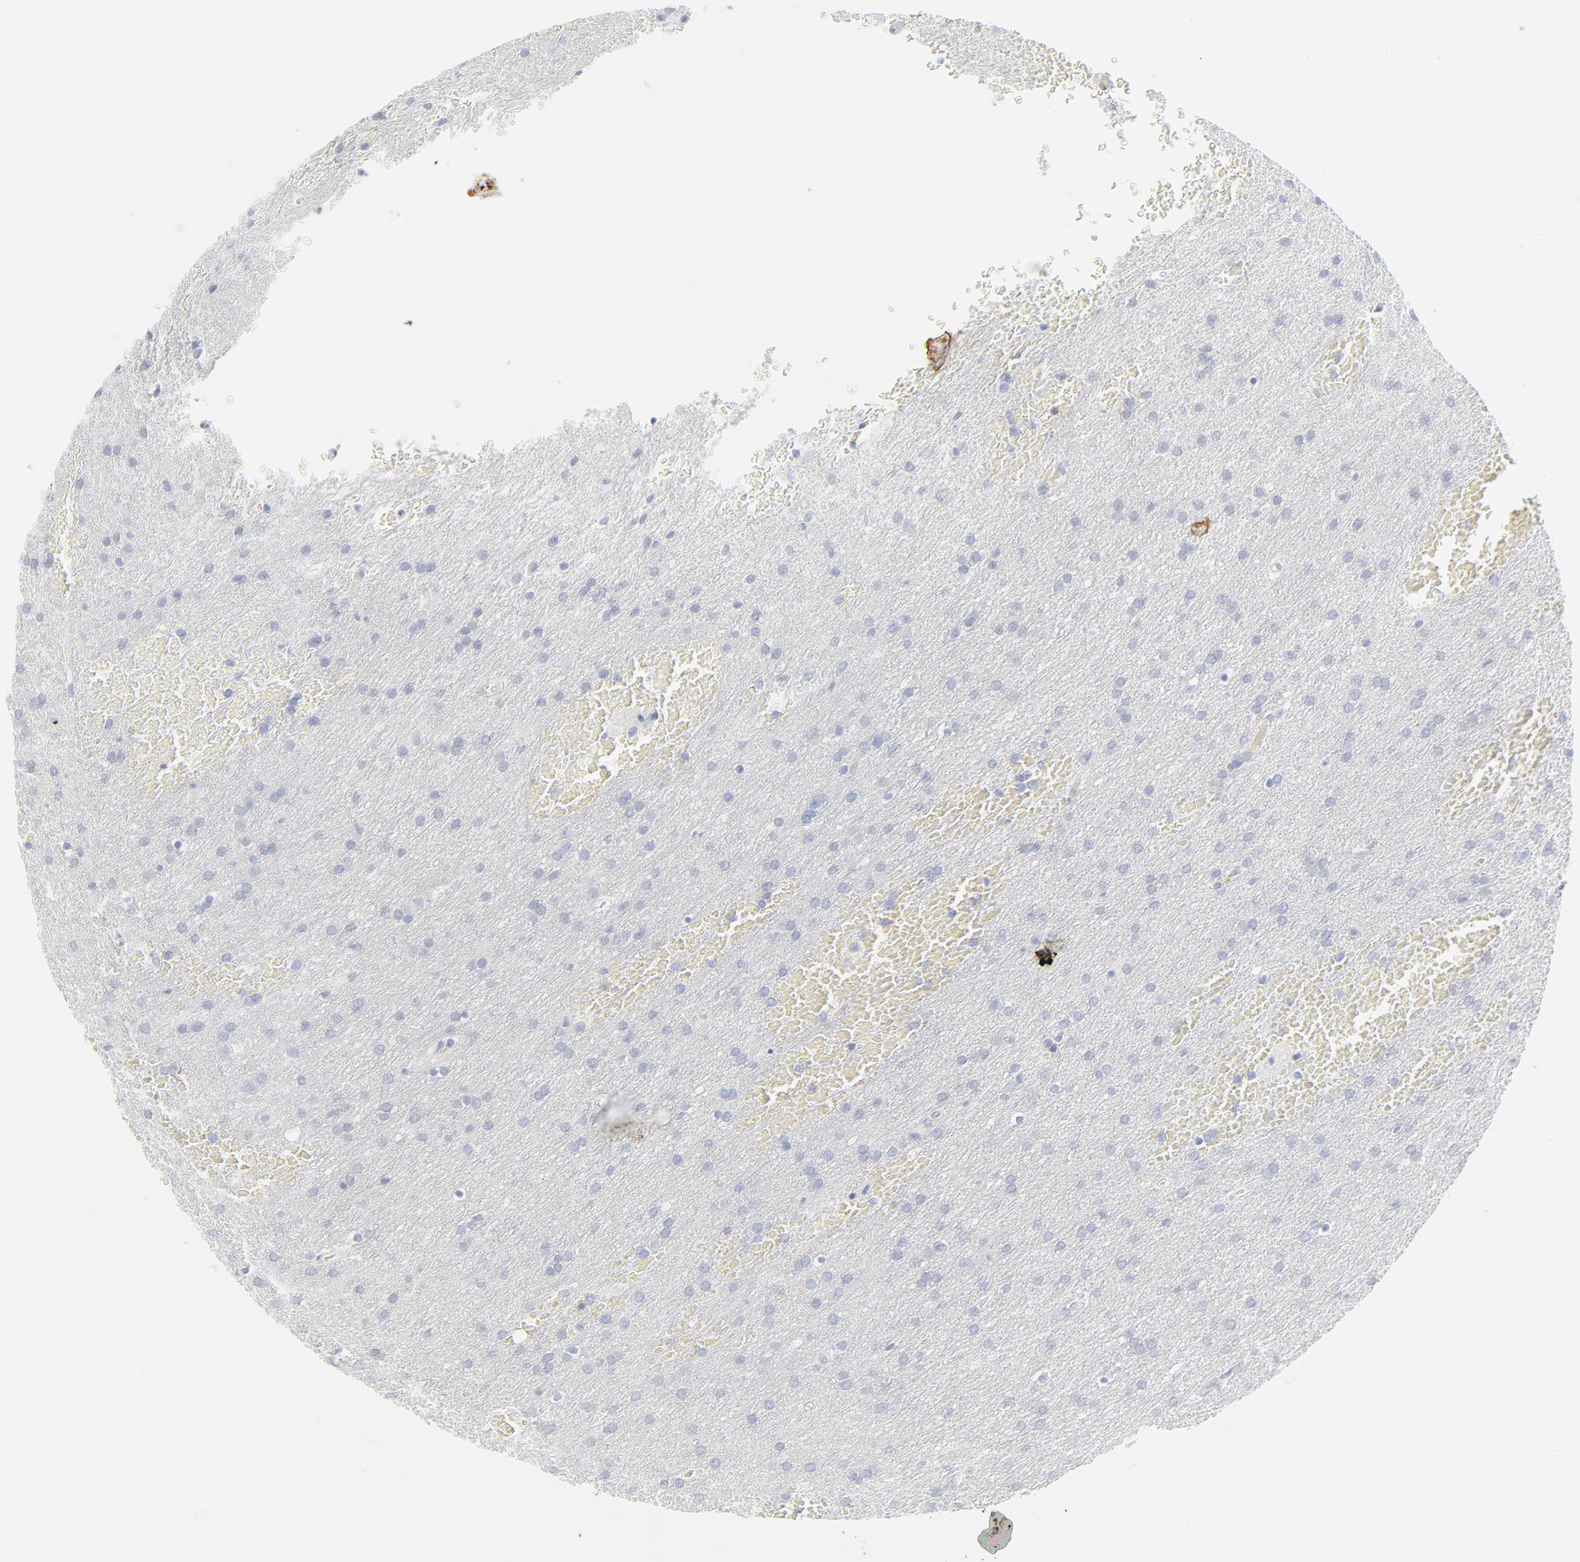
{"staining": {"intensity": "negative", "quantity": "none", "location": "none"}, "tissue": "glioma", "cell_type": "Tumor cells", "image_type": "cancer", "snomed": [{"axis": "morphology", "description": "Glioma, malignant, Low grade"}, {"axis": "topography", "description": "Brain"}], "caption": "There is no significant positivity in tumor cells of malignant low-grade glioma.", "gene": "CCR7", "patient": {"sex": "female", "age": 32}}